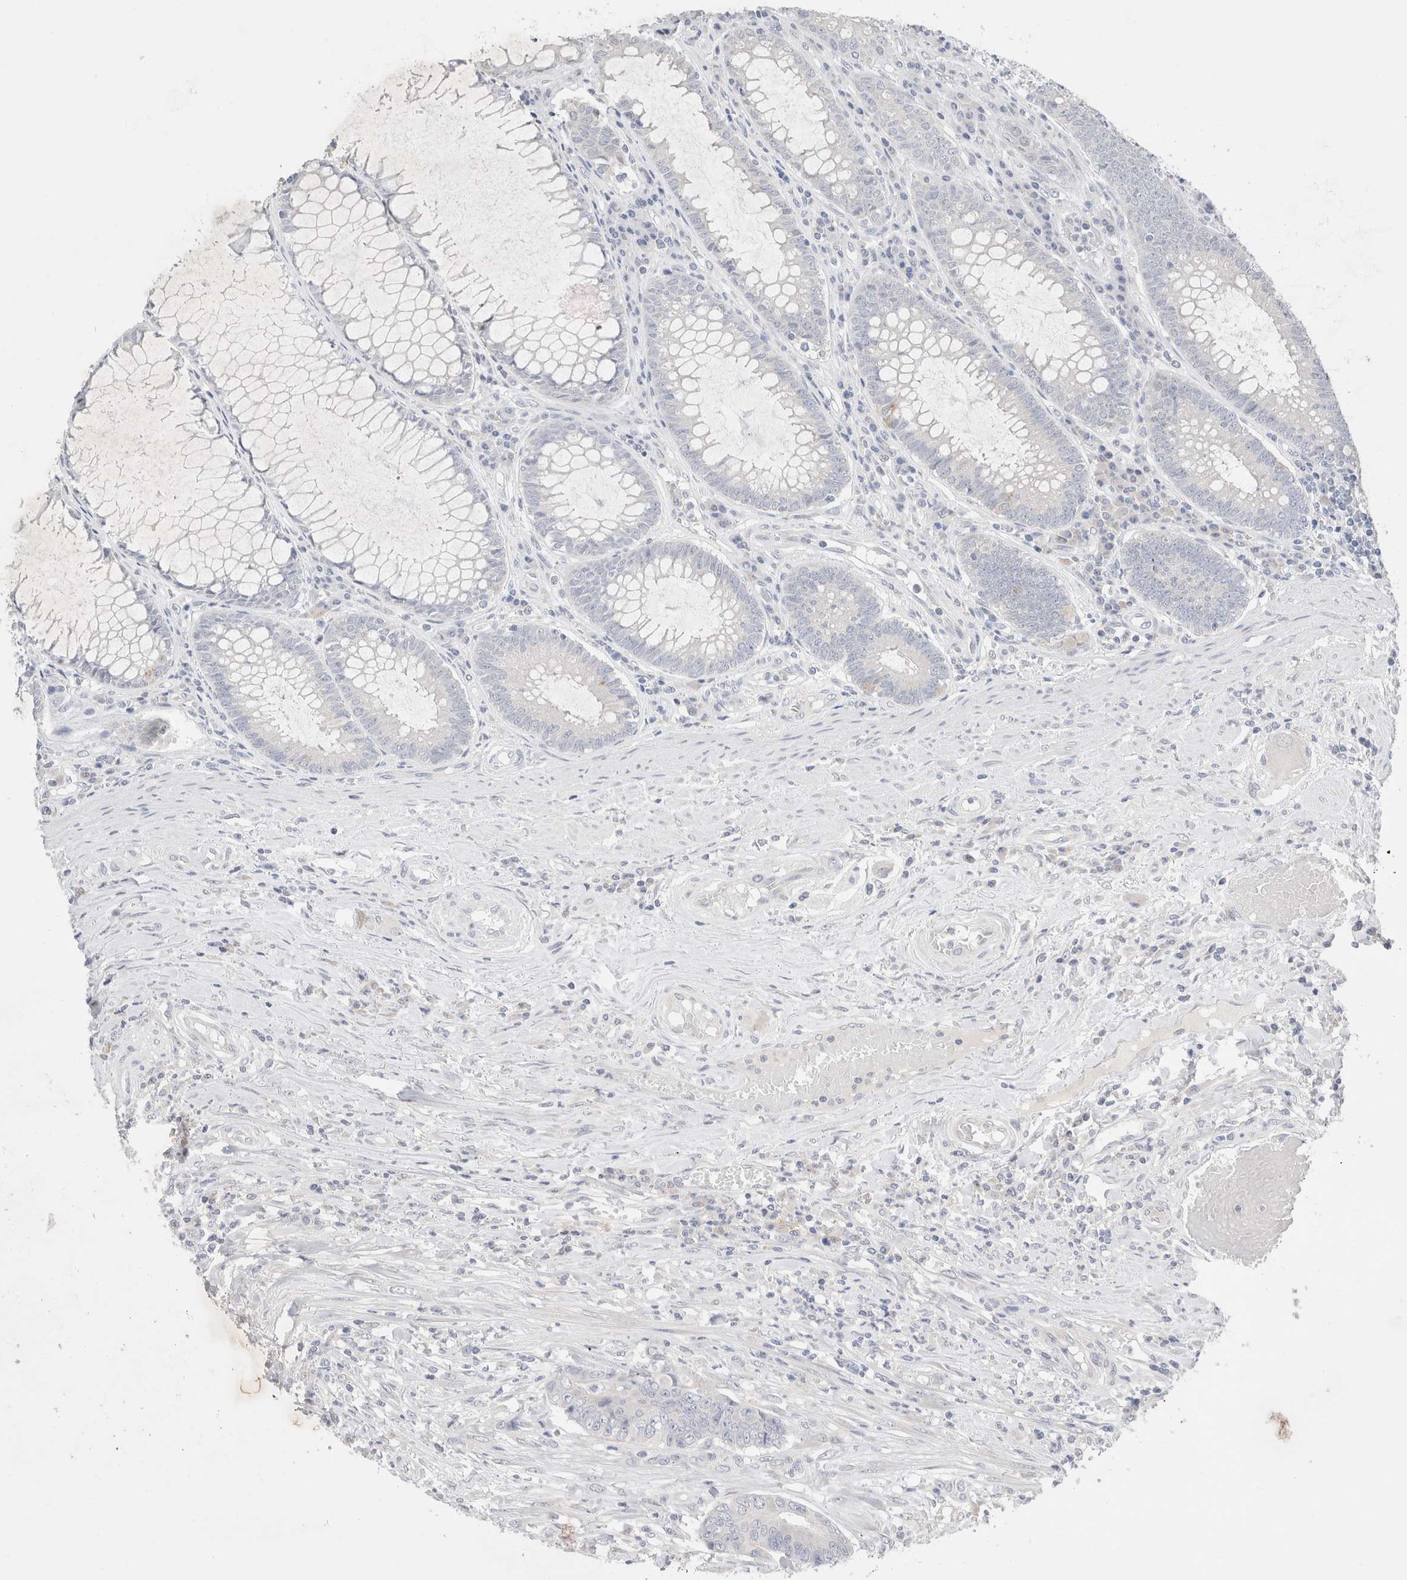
{"staining": {"intensity": "negative", "quantity": "none", "location": "none"}, "tissue": "colorectal cancer", "cell_type": "Tumor cells", "image_type": "cancer", "snomed": [{"axis": "morphology", "description": "Adenocarcinoma, NOS"}, {"axis": "topography", "description": "Rectum"}], "caption": "Photomicrograph shows no protein expression in tumor cells of colorectal cancer tissue.", "gene": "SPATA20", "patient": {"sex": "male", "age": 84}}